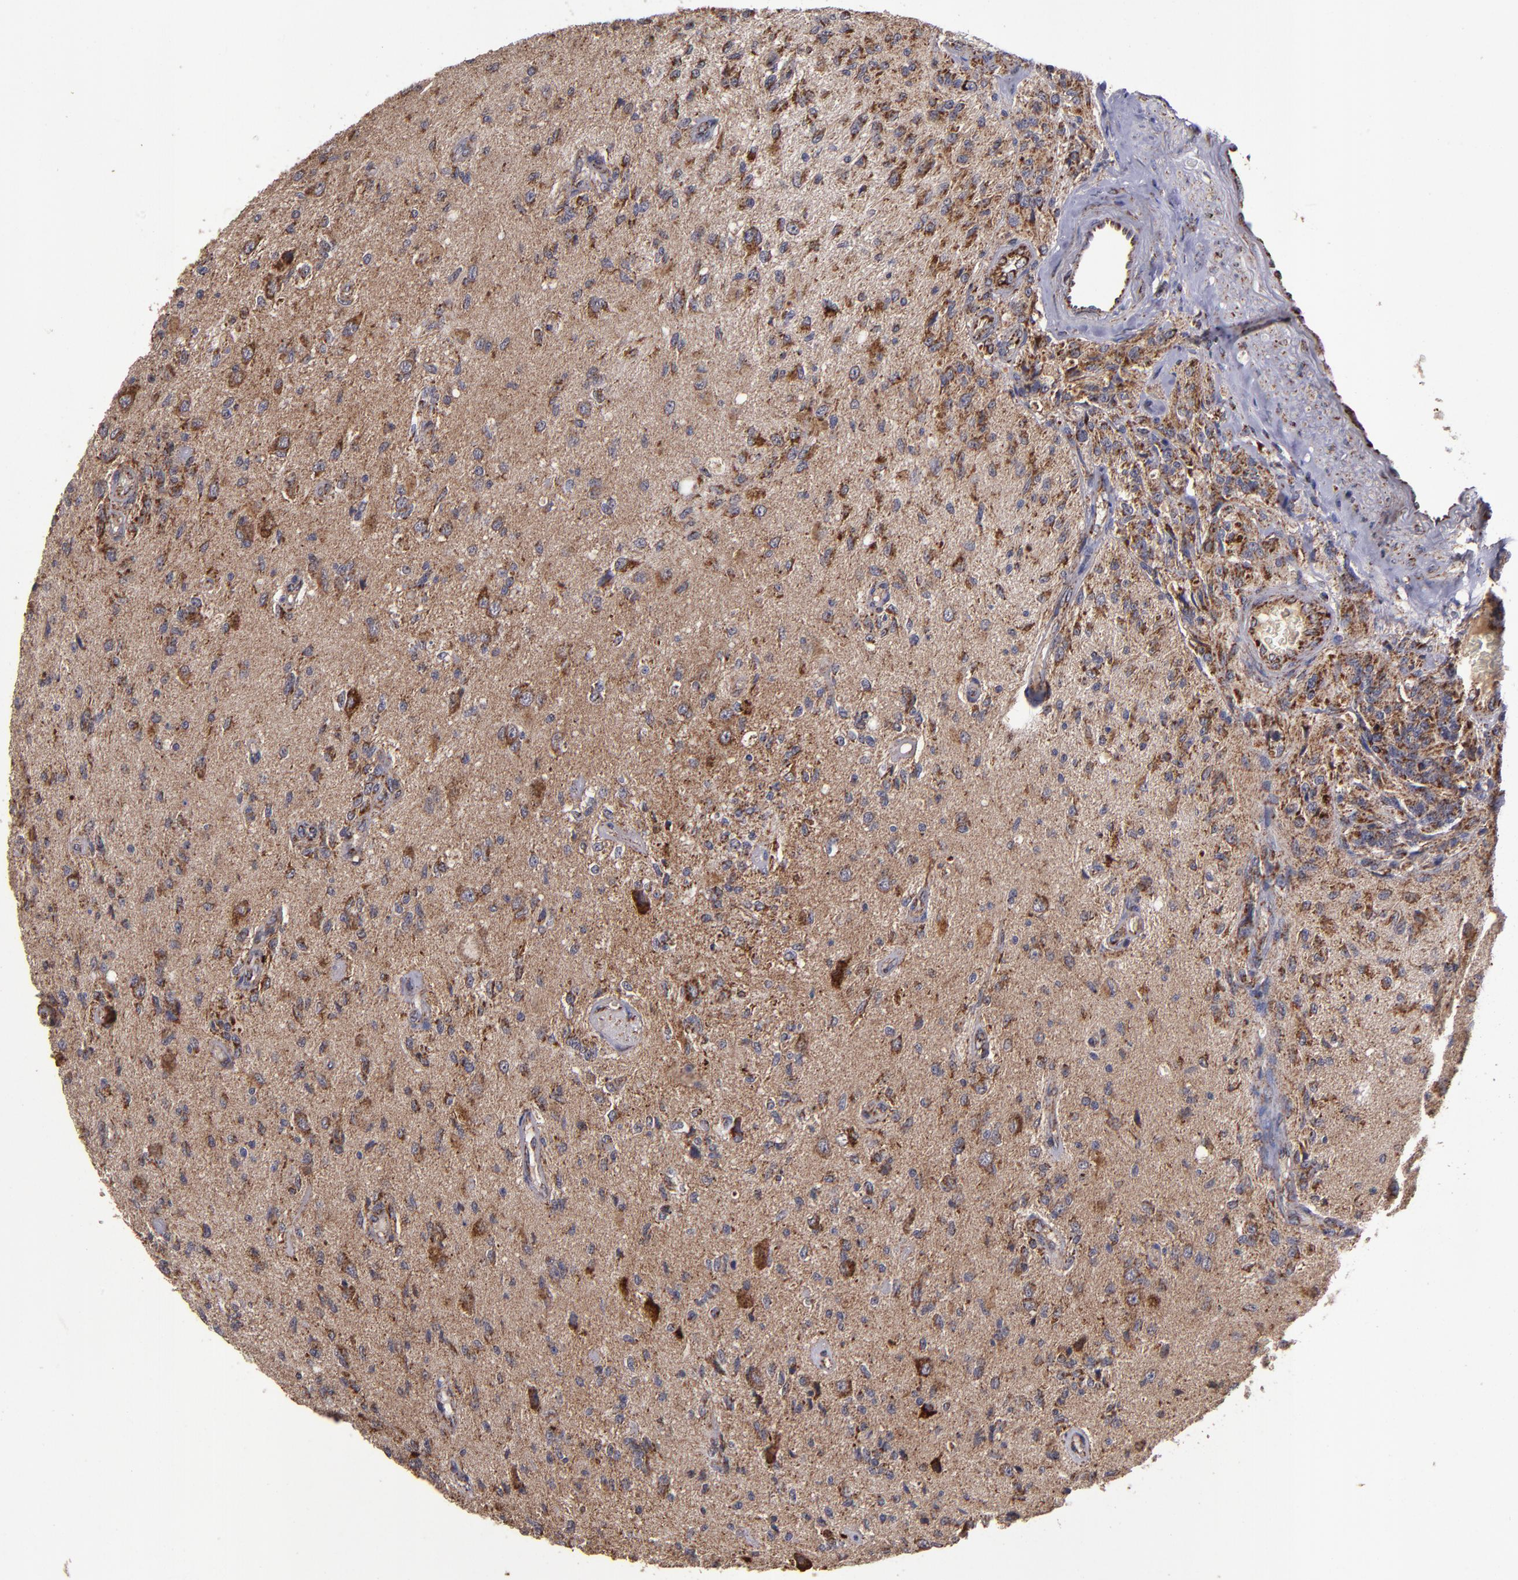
{"staining": {"intensity": "moderate", "quantity": ">75%", "location": "cytoplasmic/membranous"}, "tissue": "glioma", "cell_type": "Tumor cells", "image_type": "cancer", "snomed": [{"axis": "morphology", "description": "Normal tissue, NOS"}, {"axis": "morphology", "description": "Glioma, malignant, High grade"}, {"axis": "topography", "description": "Cerebral cortex"}], "caption": "High-grade glioma (malignant) tissue displays moderate cytoplasmic/membranous positivity in approximately >75% of tumor cells", "gene": "TIMM9", "patient": {"sex": "male", "age": 77}}